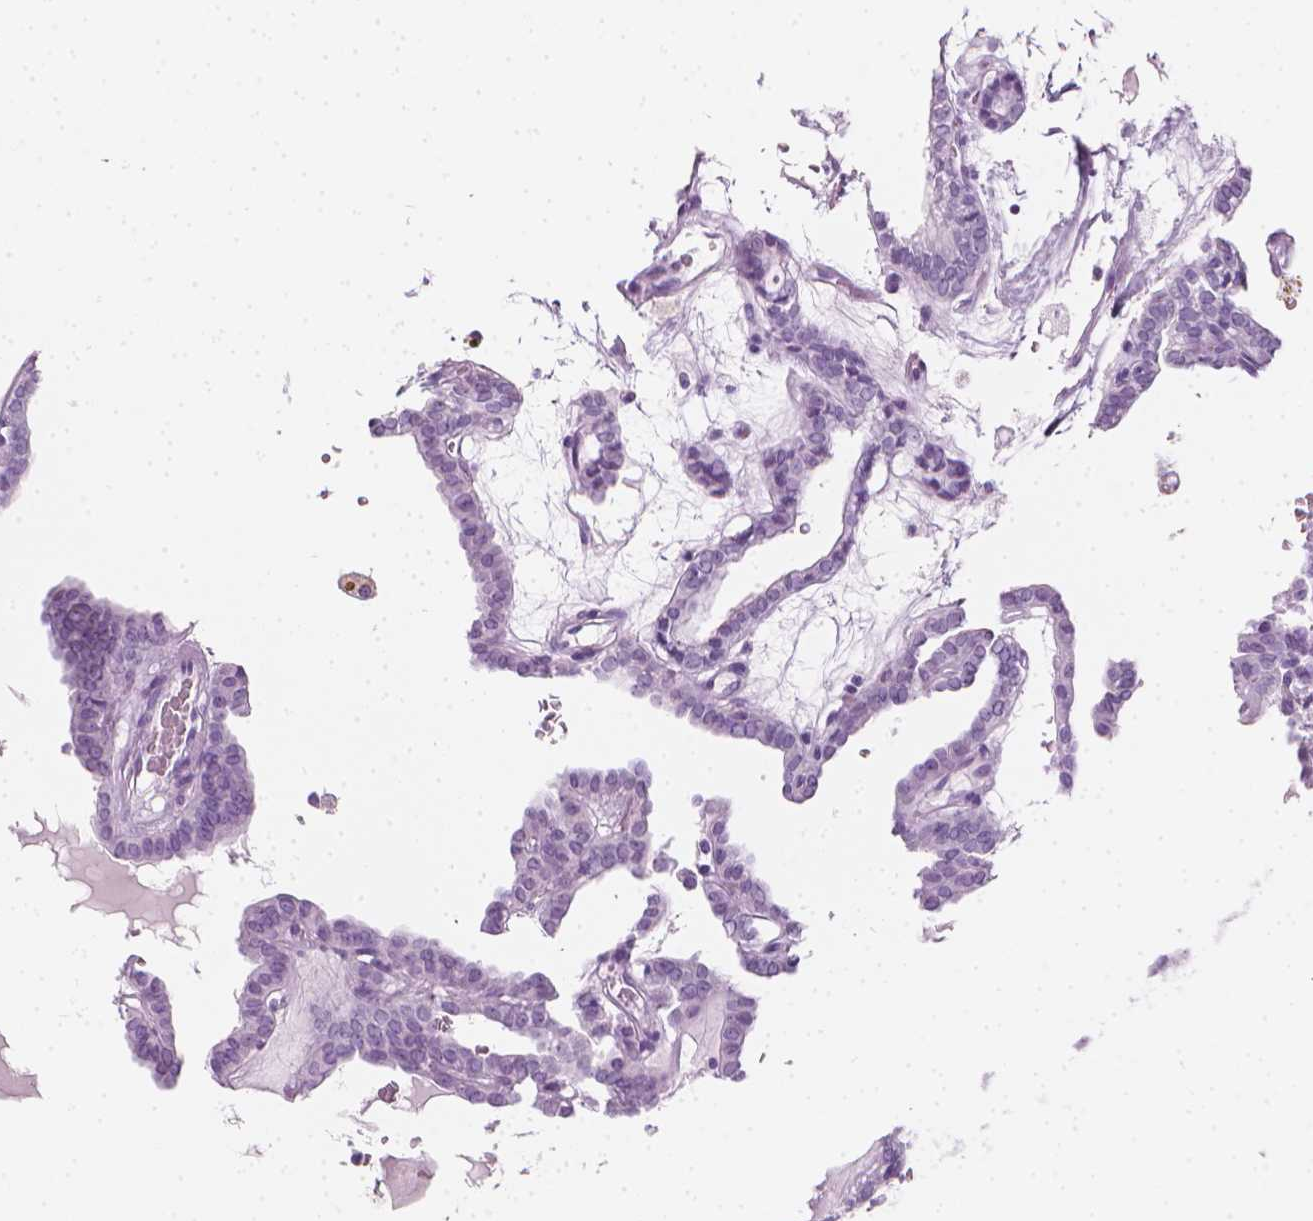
{"staining": {"intensity": "negative", "quantity": "none", "location": "none"}, "tissue": "thyroid cancer", "cell_type": "Tumor cells", "image_type": "cancer", "snomed": [{"axis": "morphology", "description": "Papillary adenocarcinoma, NOS"}, {"axis": "topography", "description": "Thyroid gland"}], "caption": "A micrograph of human thyroid cancer is negative for staining in tumor cells.", "gene": "SCG3", "patient": {"sex": "female", "age": 39}}